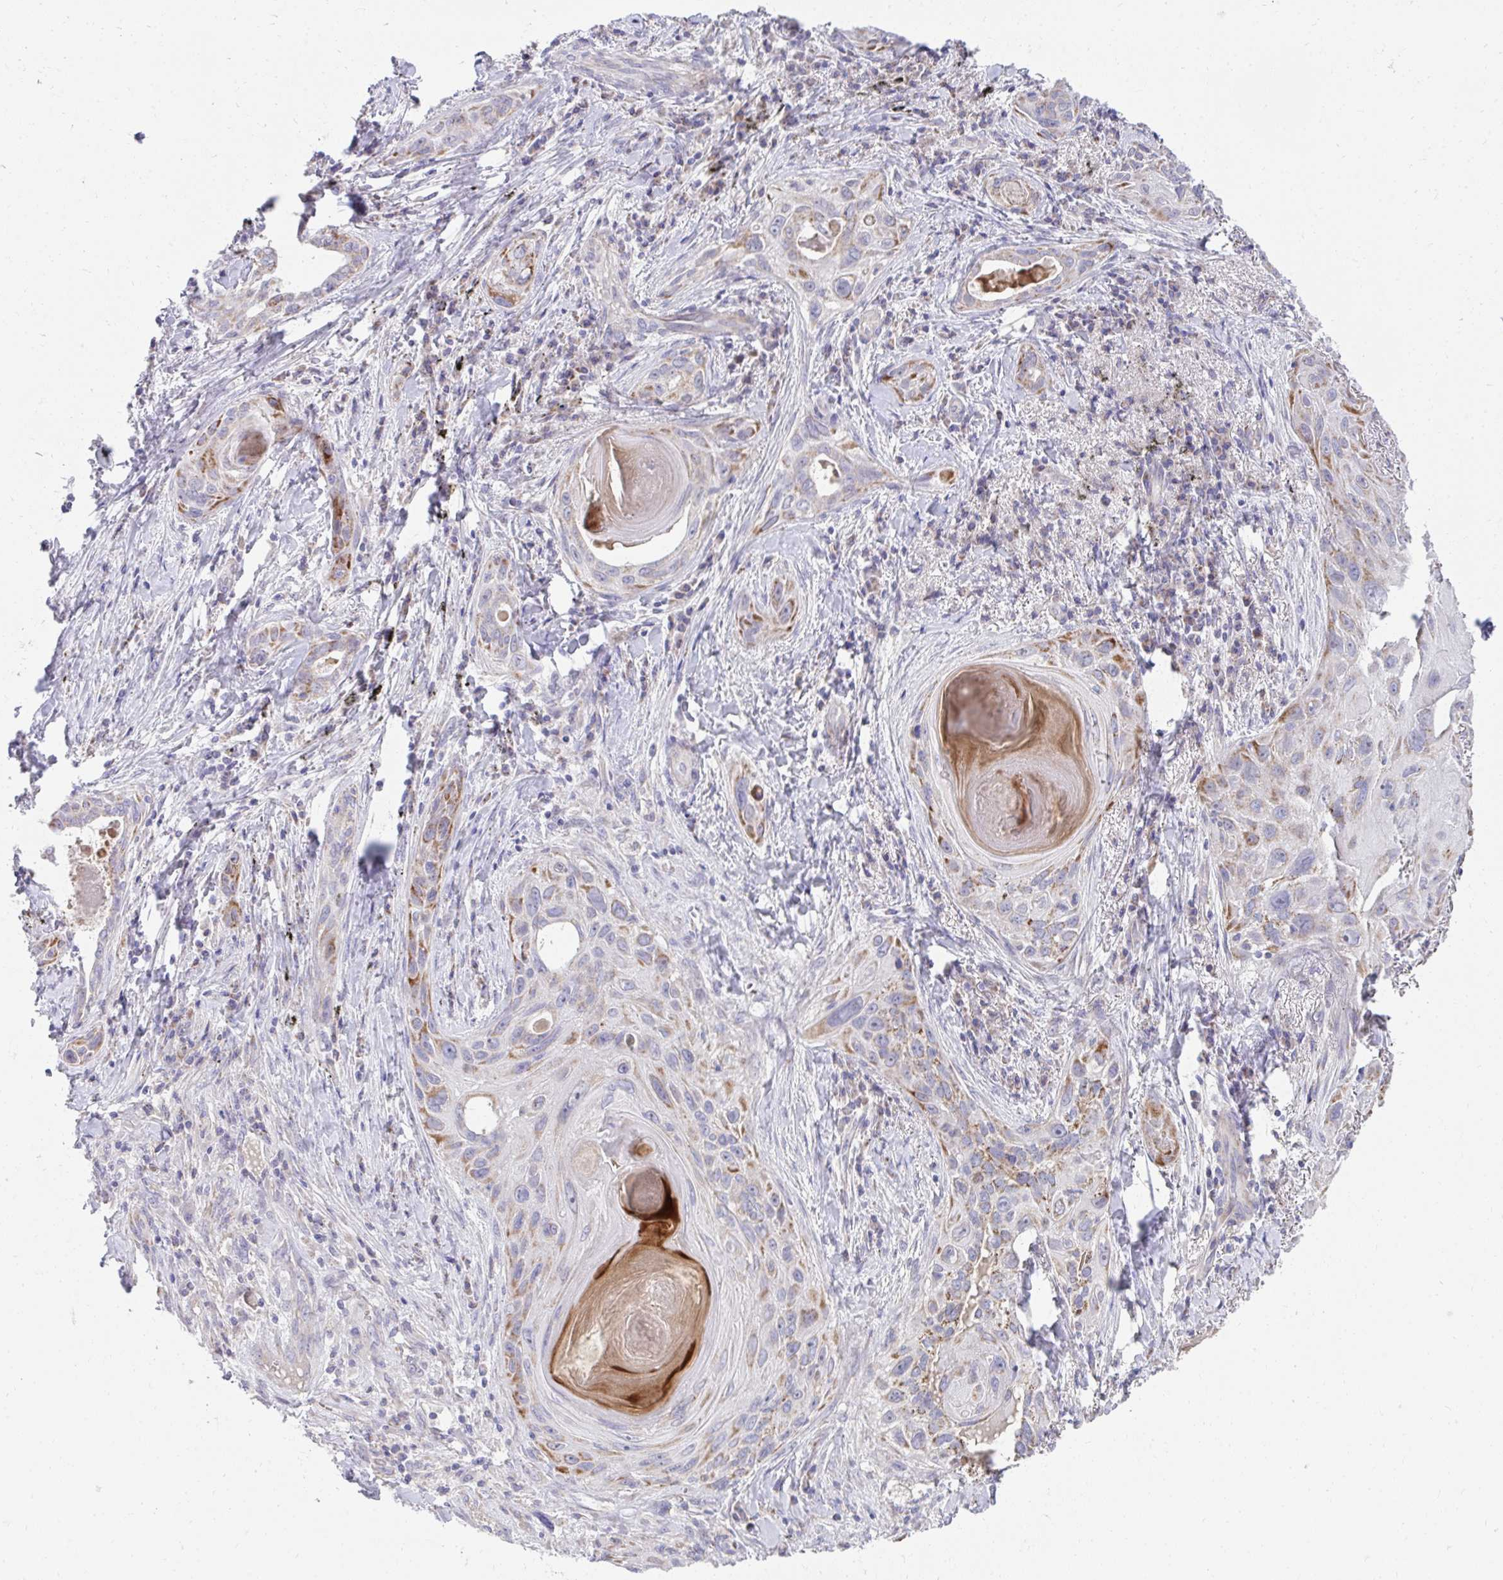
{"staining": {"intensity": "moderate", "quantity": "25%-75%", "location": "cytoplasmic/membranous"}, "tissue": "lung cancer", "cell_type": "Tumor cells", "image_type": "cancer", "snomed": [{"axis": "morphology", "description": "Squamous cell carcinoma, NOS"}, {"axis": "topography", "description": "Lung"}], "caption": "Tumor cells display moderate cytoplasmic/membranous positivity in about 25%-75% of cells in lung cancer. The protein is shown in brown color, while the nuclei are stained blue.", "gene": "PRRG3", "patient": {"sex": "male", "age": 79}}